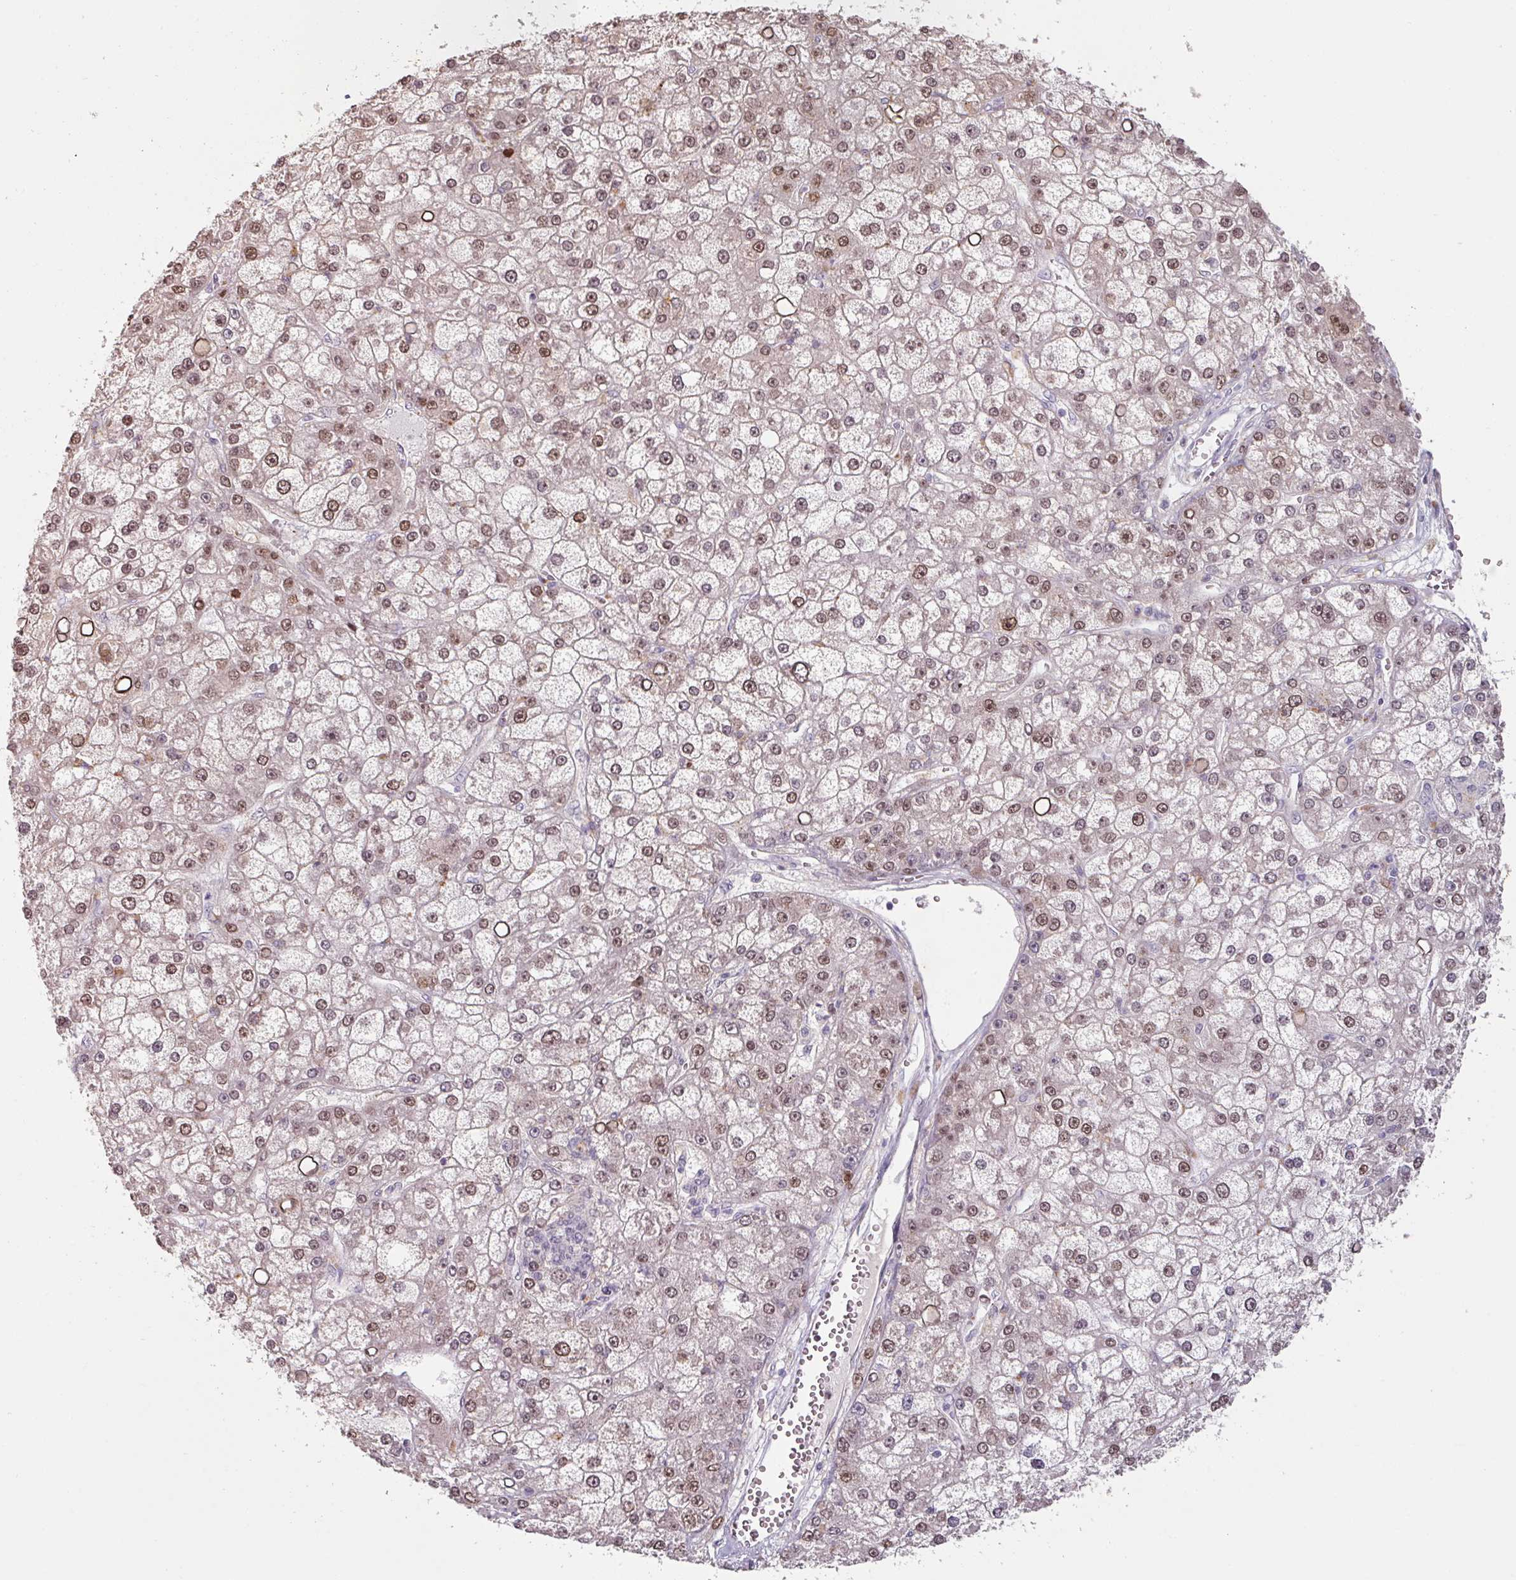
{"staining": {"intensity": "moderate", "quantity": ">75%", "location": "nuclear"}, "tissue": "liver cancer", "cell_type": "Tumor cells", "image_type": "cancer", "snomed": [{"axis": "morphology", "description": "Carcinoma, Hepatocellular, NOS"}, {"axis": "topography", "description": "Liver"}], "caption": "Liver hepatocellular carcinoma stained with DAB immunohistochemistry (IHC) demonstrates medium levels of moderate nuclear positivity in about >75% of tumor cells.", "gene": "ZBTB6", "patient": {"sex": "male", "age": 67}}